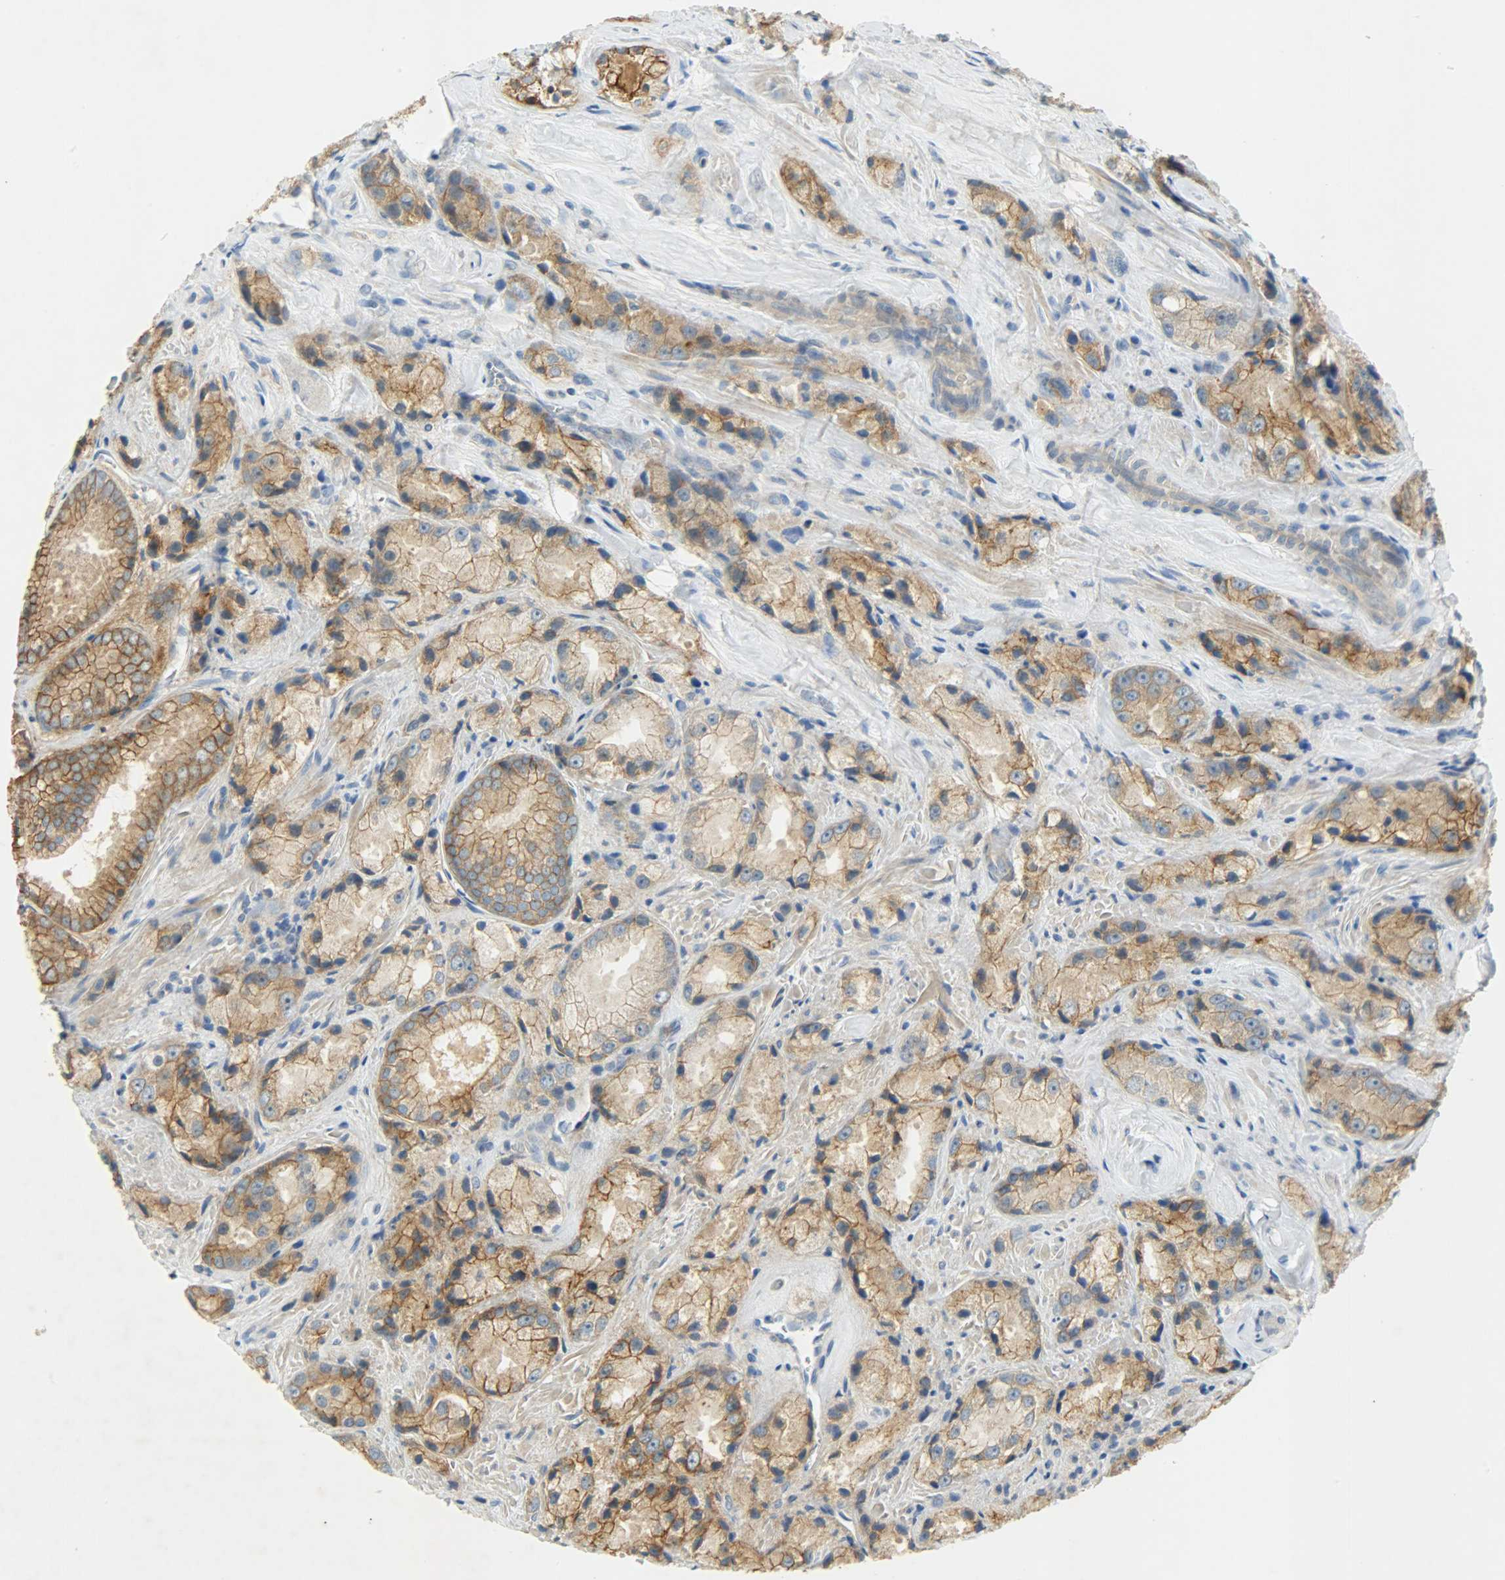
{"staining": {"intensity": "moderate", "quantity": ">75%", "location": "cytoplasmic/membranous"}, "tissue": "prostate cancer", "cell_type": "Tumor cells", "image_type": "cancer", "snomed": [{"axis": "morphology", "description": "Adenocarcinoma, Low grade"}, {"axis": "topography", "description": "Prostate"}], "caption": "The immunohistochemical stain shows moderate cytoplasmic/membranous staining in tumor cells of prostate adenocarcinoma (low-grade) tissue. The staining was performed using DAB to visualize the protein expression in brown, while the nuclei were stained in blue with hematoxylin (Magnification: 20x).", "gene": "DSG2", "patient": {"sex": "male", "age": 64}}